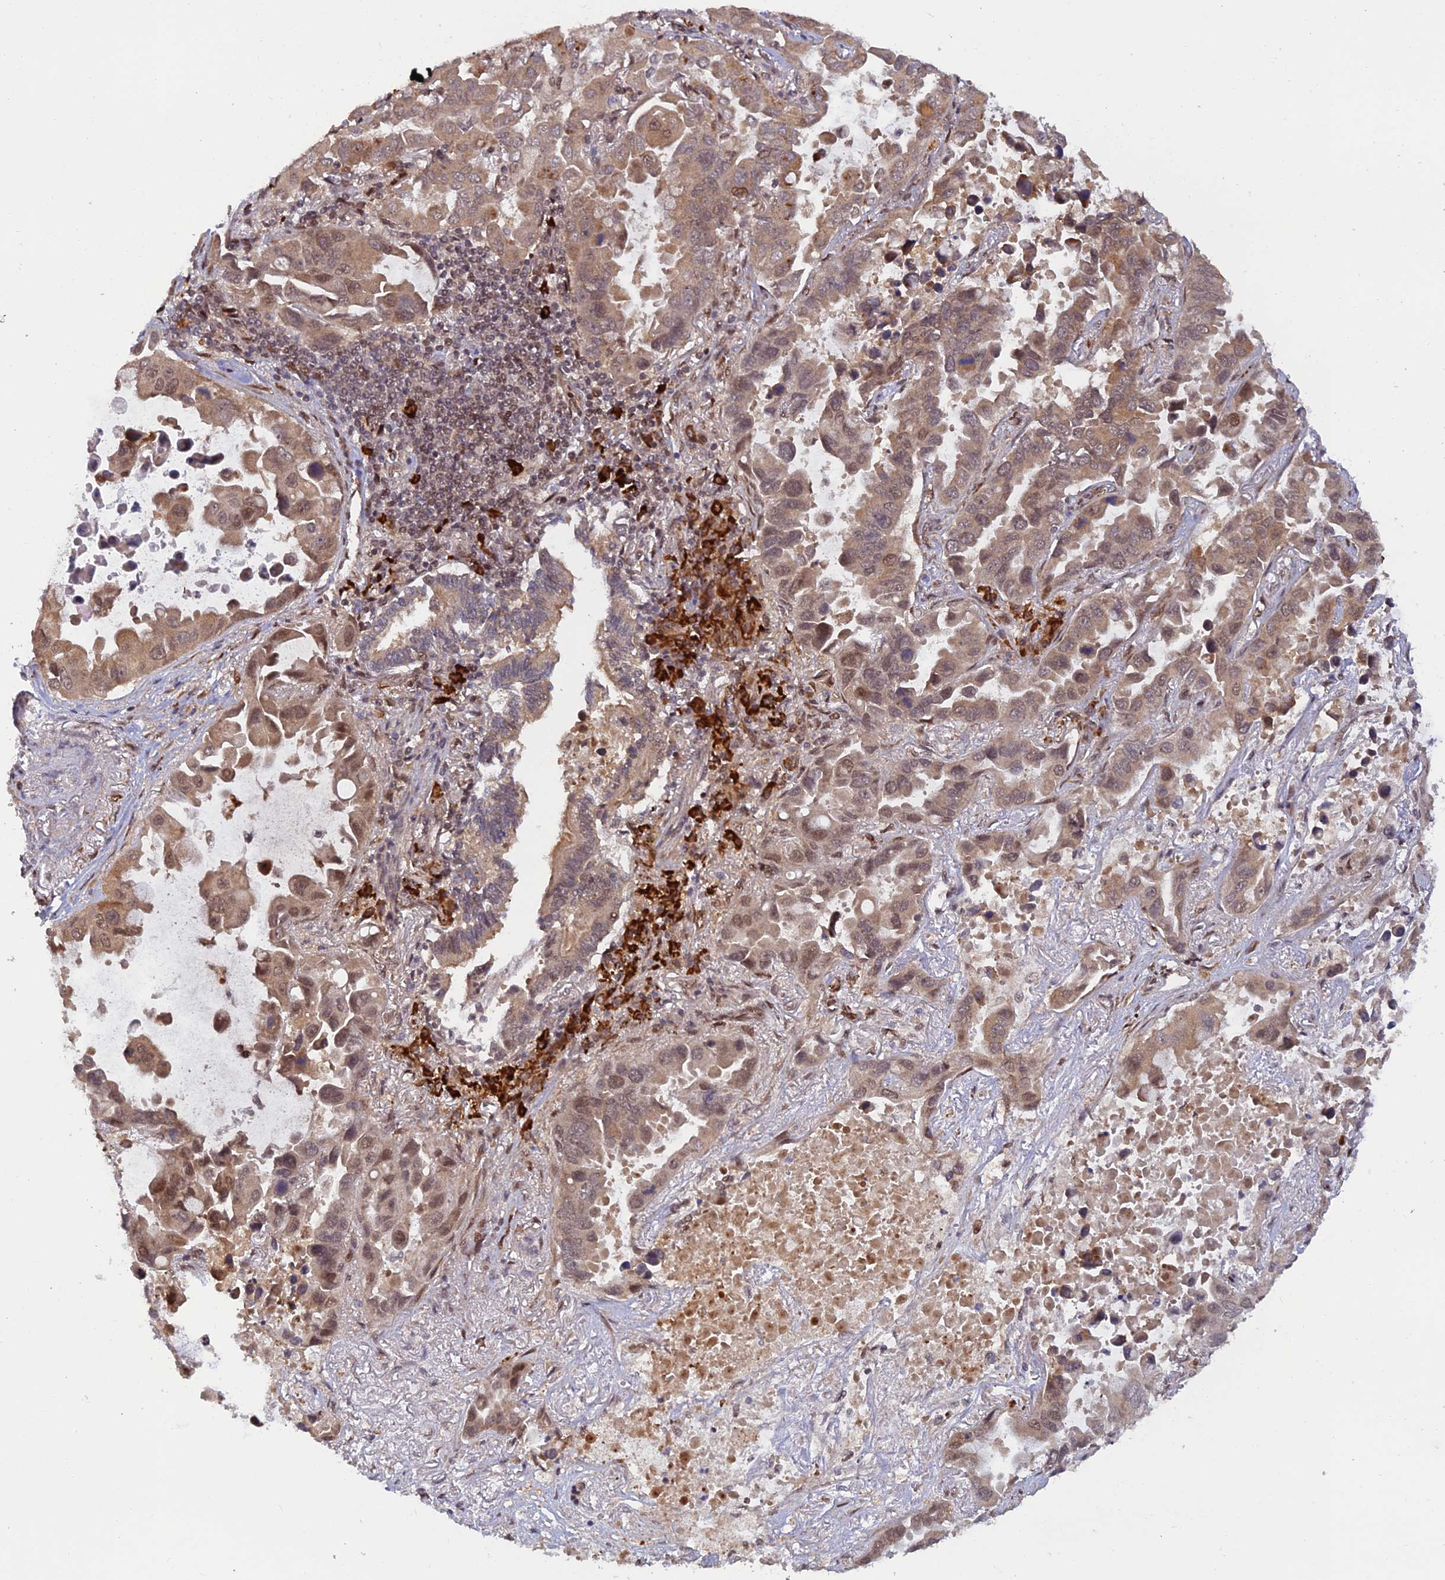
{"staining": {"intensity": "weak", "quantity": ">75%", "location": "cytoplasmic/membranous,nuclear"}, "tissue": "lung cancer", "cell_type": "Tumor cells", "image_type": "cancer", "snomed": [{"axis": "morphology", "description": "Adenocarcinoma, NOS"}, {"axis": "topography", "description": "Lung"}], "caption": "The immunohistochemical stain highlights weak cytoplasmic/membranous and nuclear expression in tumor cells of lung adenocarcinoma tissue.", "gene": "ZNF565", "patient": {"sex": "male", "age": 64}}